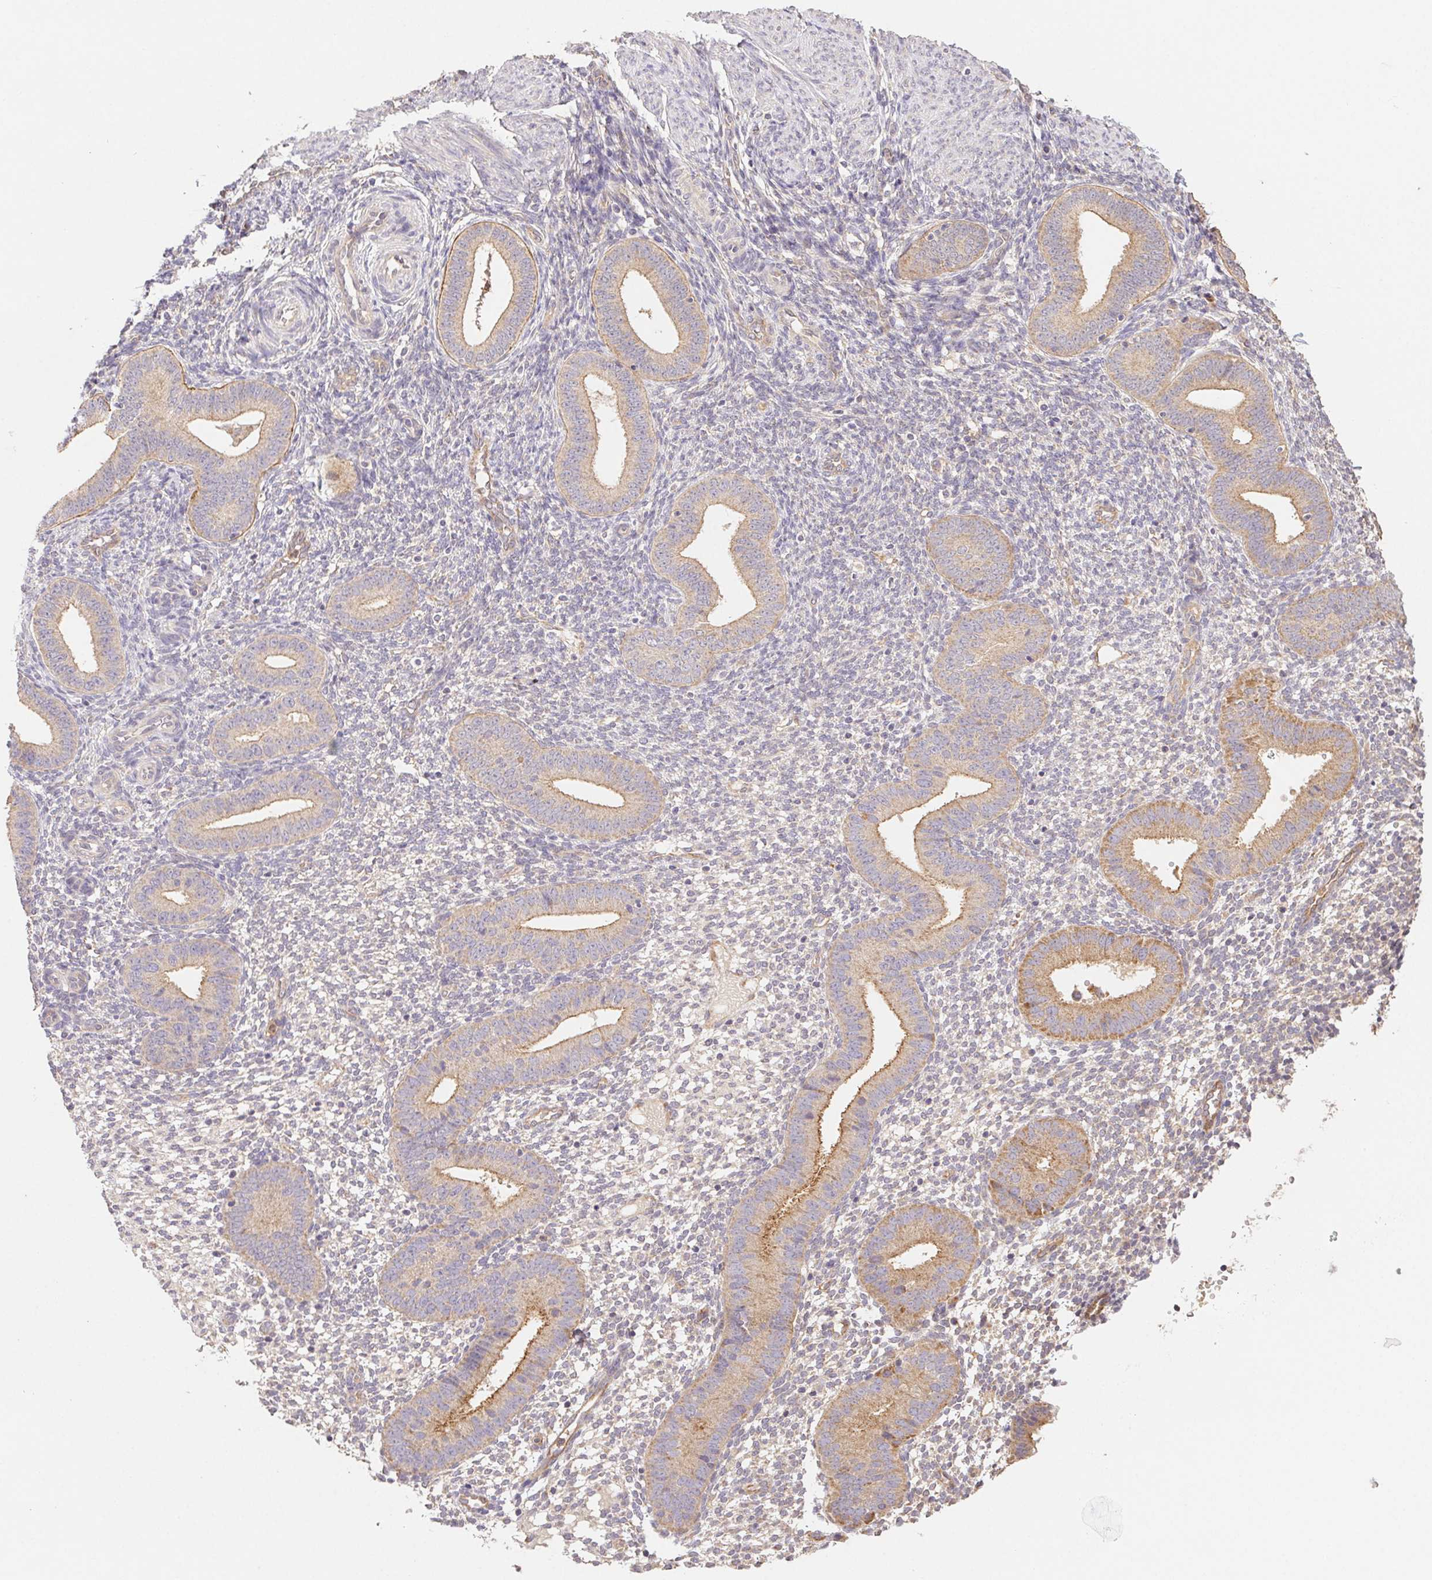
{"staining": {"intensity": "negative", "quantity": "none", "location": "none"}, "tissue": "endometrium", "cell_type": "Cells in endometrial stroma", "image_type": "normal", "snomed": [{"axis": "morphology", "description": "Normal tissue, NOS"}, {"axis": "topography", "description": "Endometrium"}], "caption": "Immunohistochemistry photomicrograph of benign endometrium stained for a protein (brown), which shows no positivity in cells in endometrial stroma.", "gene": "RAB11A", "patient": {"sex": "female", "age": 40}}